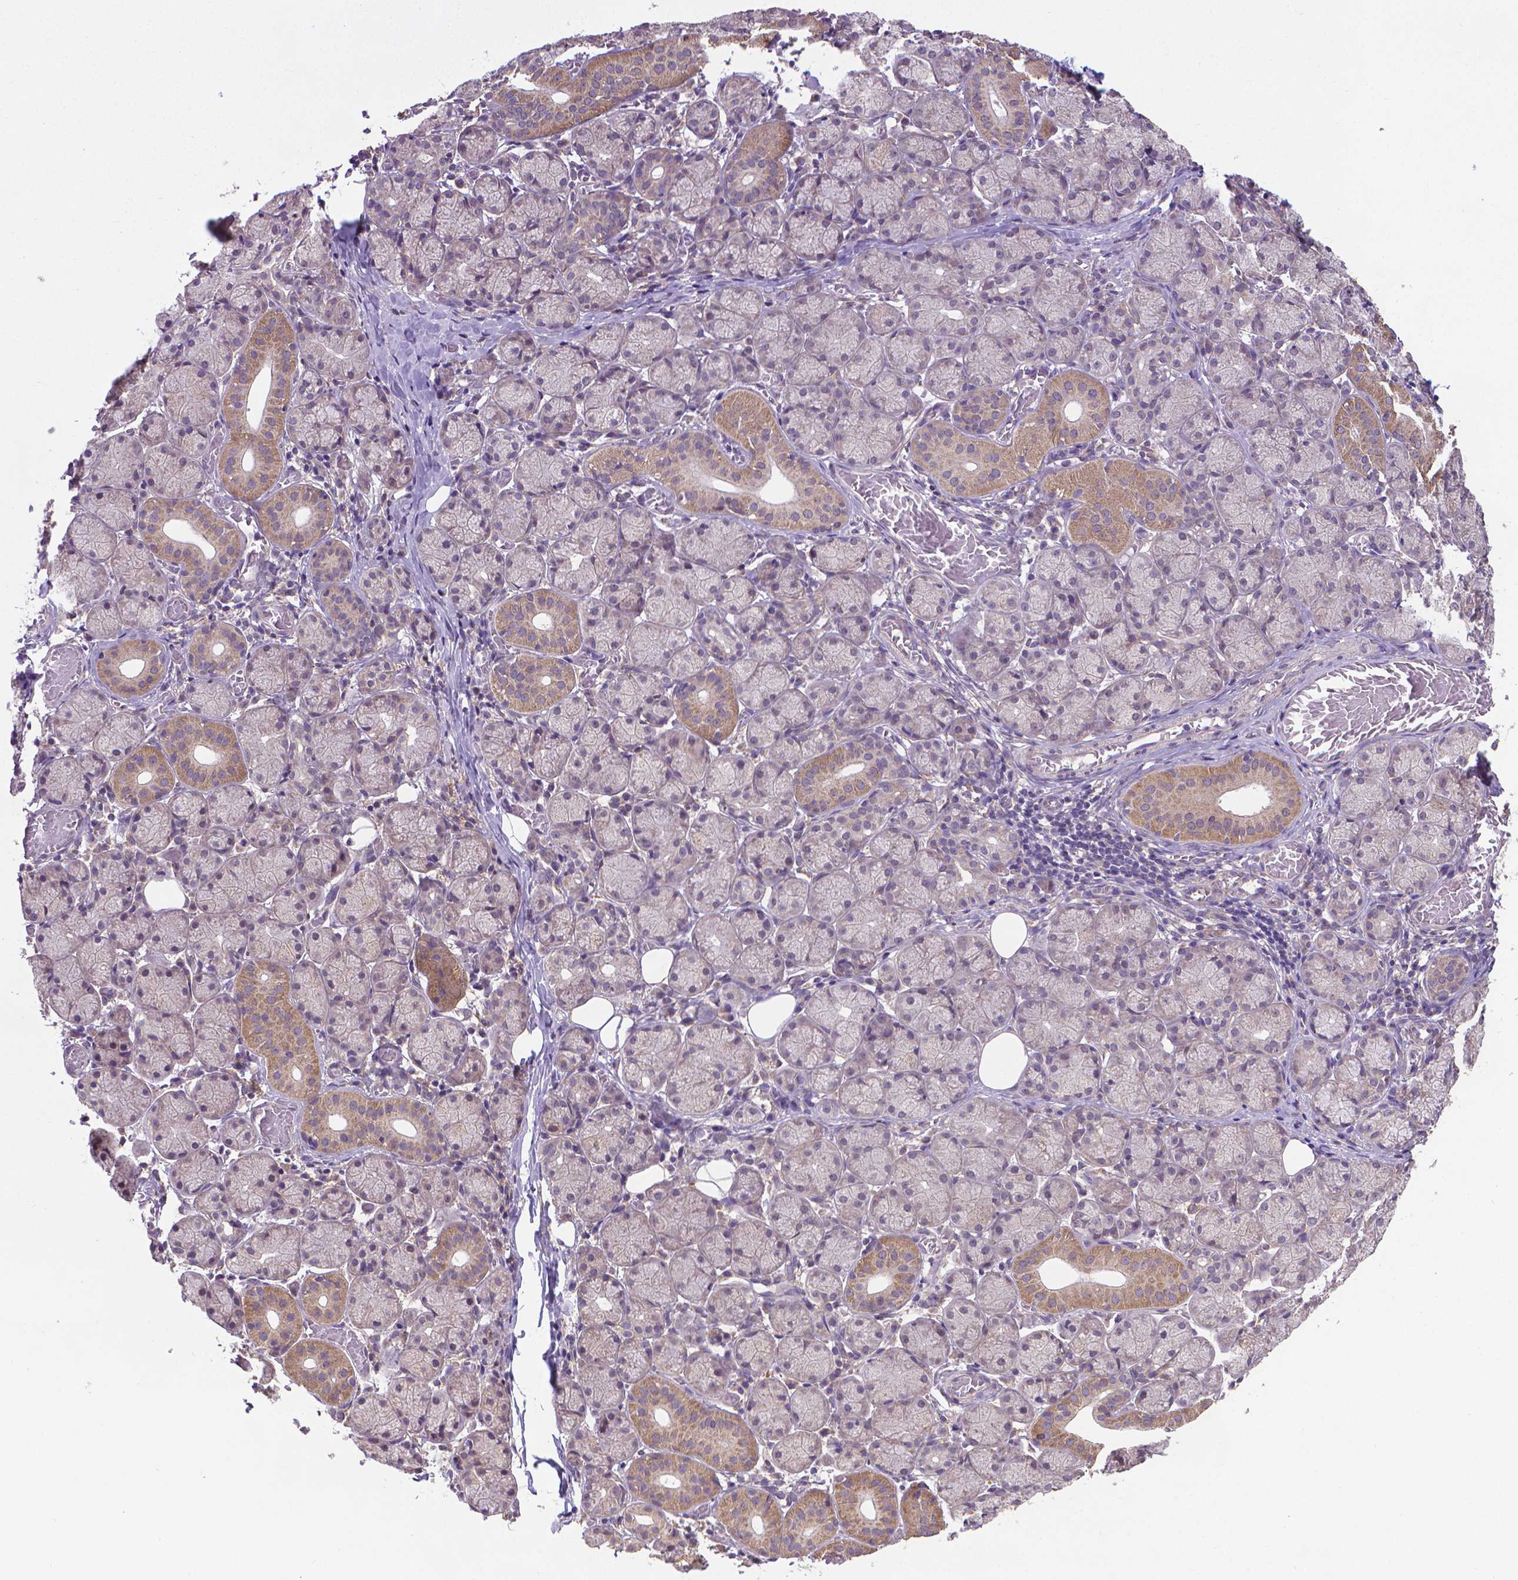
{"staining": {"intensity": "moderate", "quantity": "<25%", "location": "cytoplasmic/membranous"}, "tissue": "salivary gland", "cell_type": "Glandular cells", "image_type": "normal", "snomed": [{"axis": "morphology", "description": "Normal tissue, NOS"}, {"axis": "topography", "description": "Salivary gland"}, {"axis": "topography", "description": "Peripheral nerve tissue"}], "caption": "This image shows normal salivary gland stained with IHC to label a protein in brown. The cytoplasmic/membranous of glandular cells show moderate positivity for the protein. Nuclei are counter-stained blue.", "gene": "GPR63", "patient": {"sex": "female", "age": 24}}